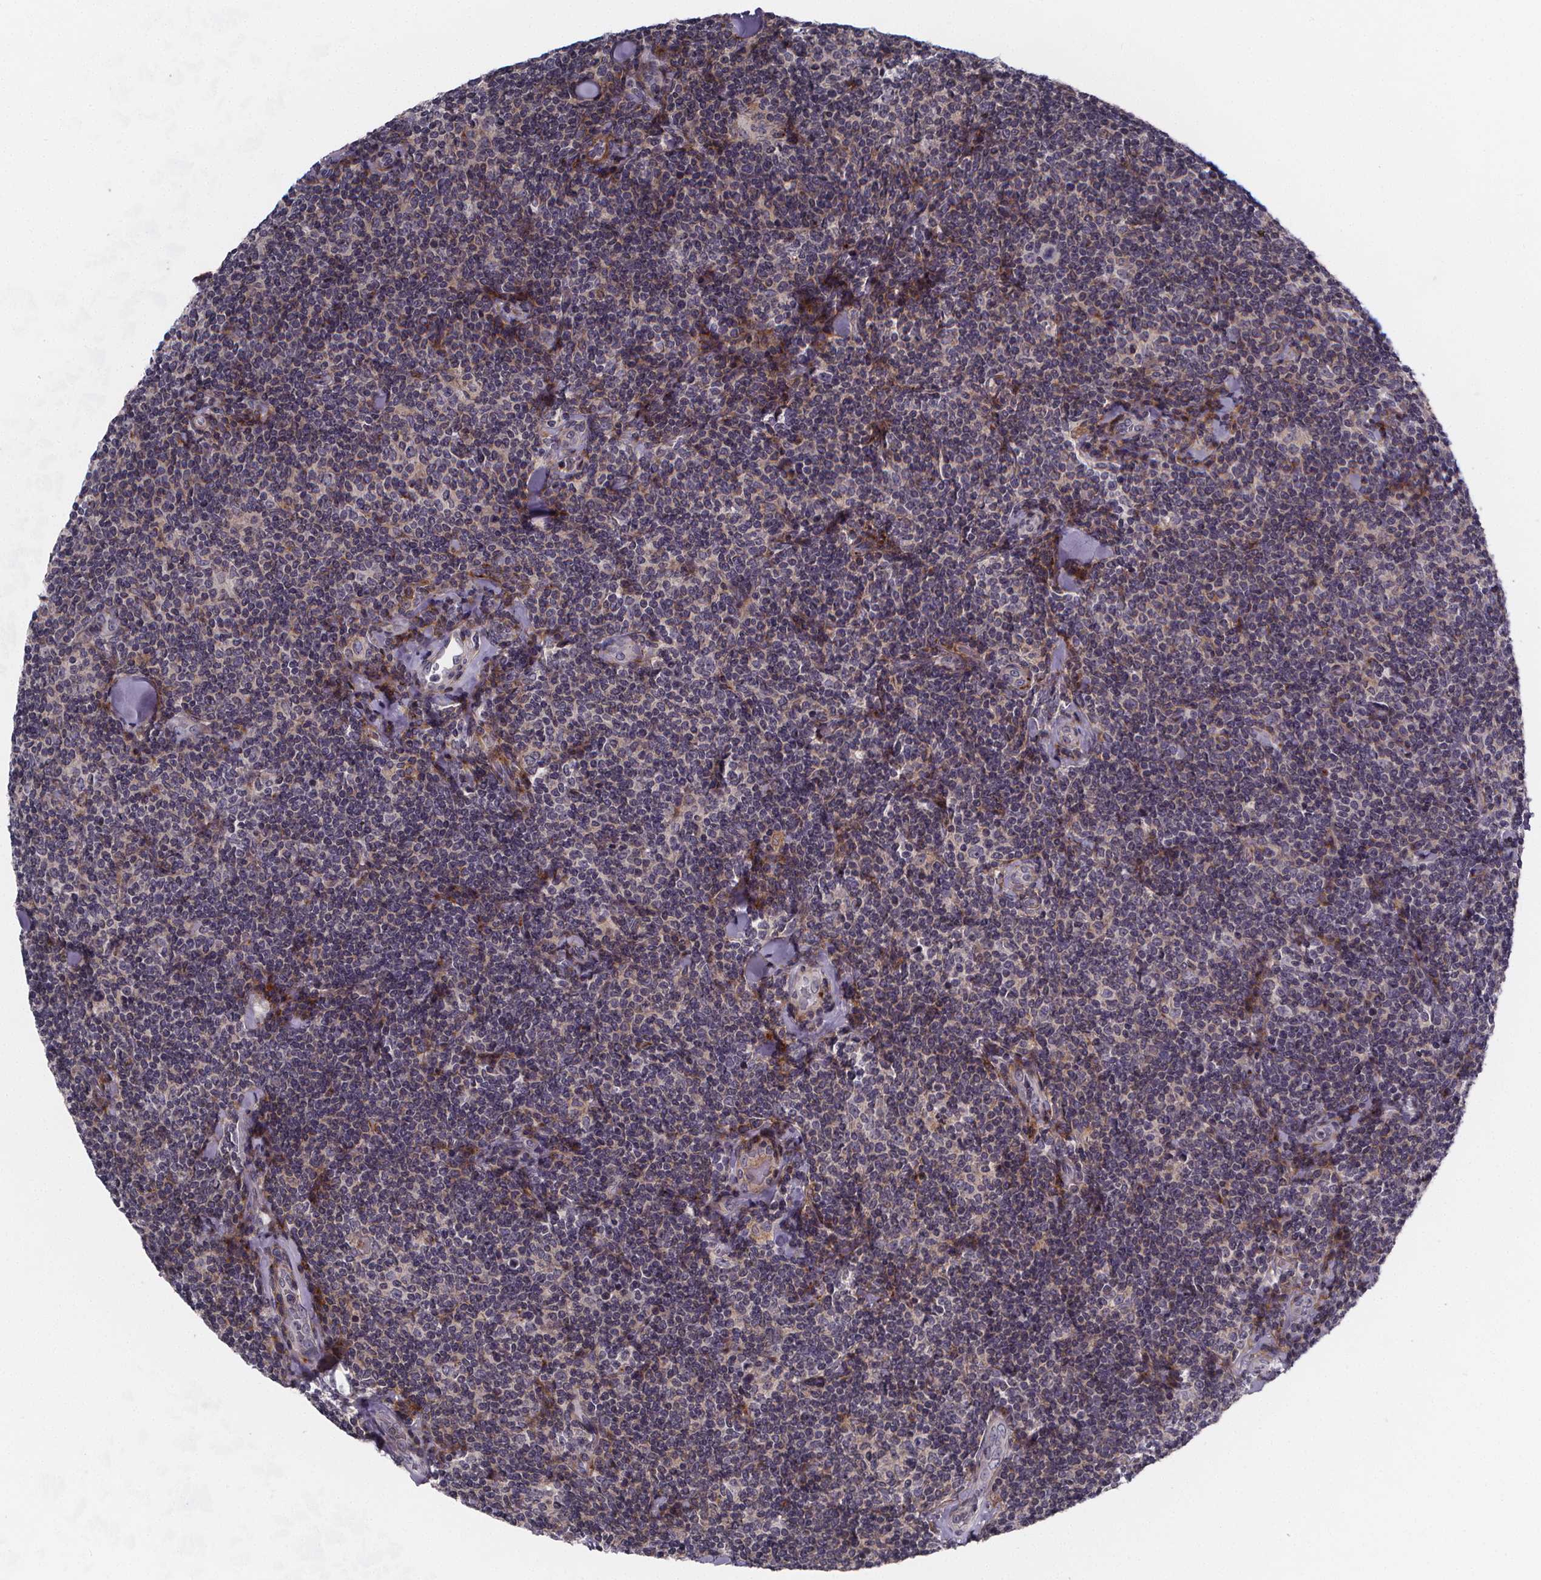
{"staining": {"intensity": "negative", "quantity": "none", "location": "none"}, "tissue": "lymphoma", "cell_type": "Tumor cells", "image_type": "cancer", "snomed": [{"axis": "morphology", "description": "Malignant lymphoma, non-Hodgkin's type, Low grade"}, {"axis": "topography", "description": "Lymph node"}], "caption": "The micrograph shows no significant staining in tumor cells of lymphoma.", "gene": "FBXW2", "patient": {"sex": "female", "age": 56}}